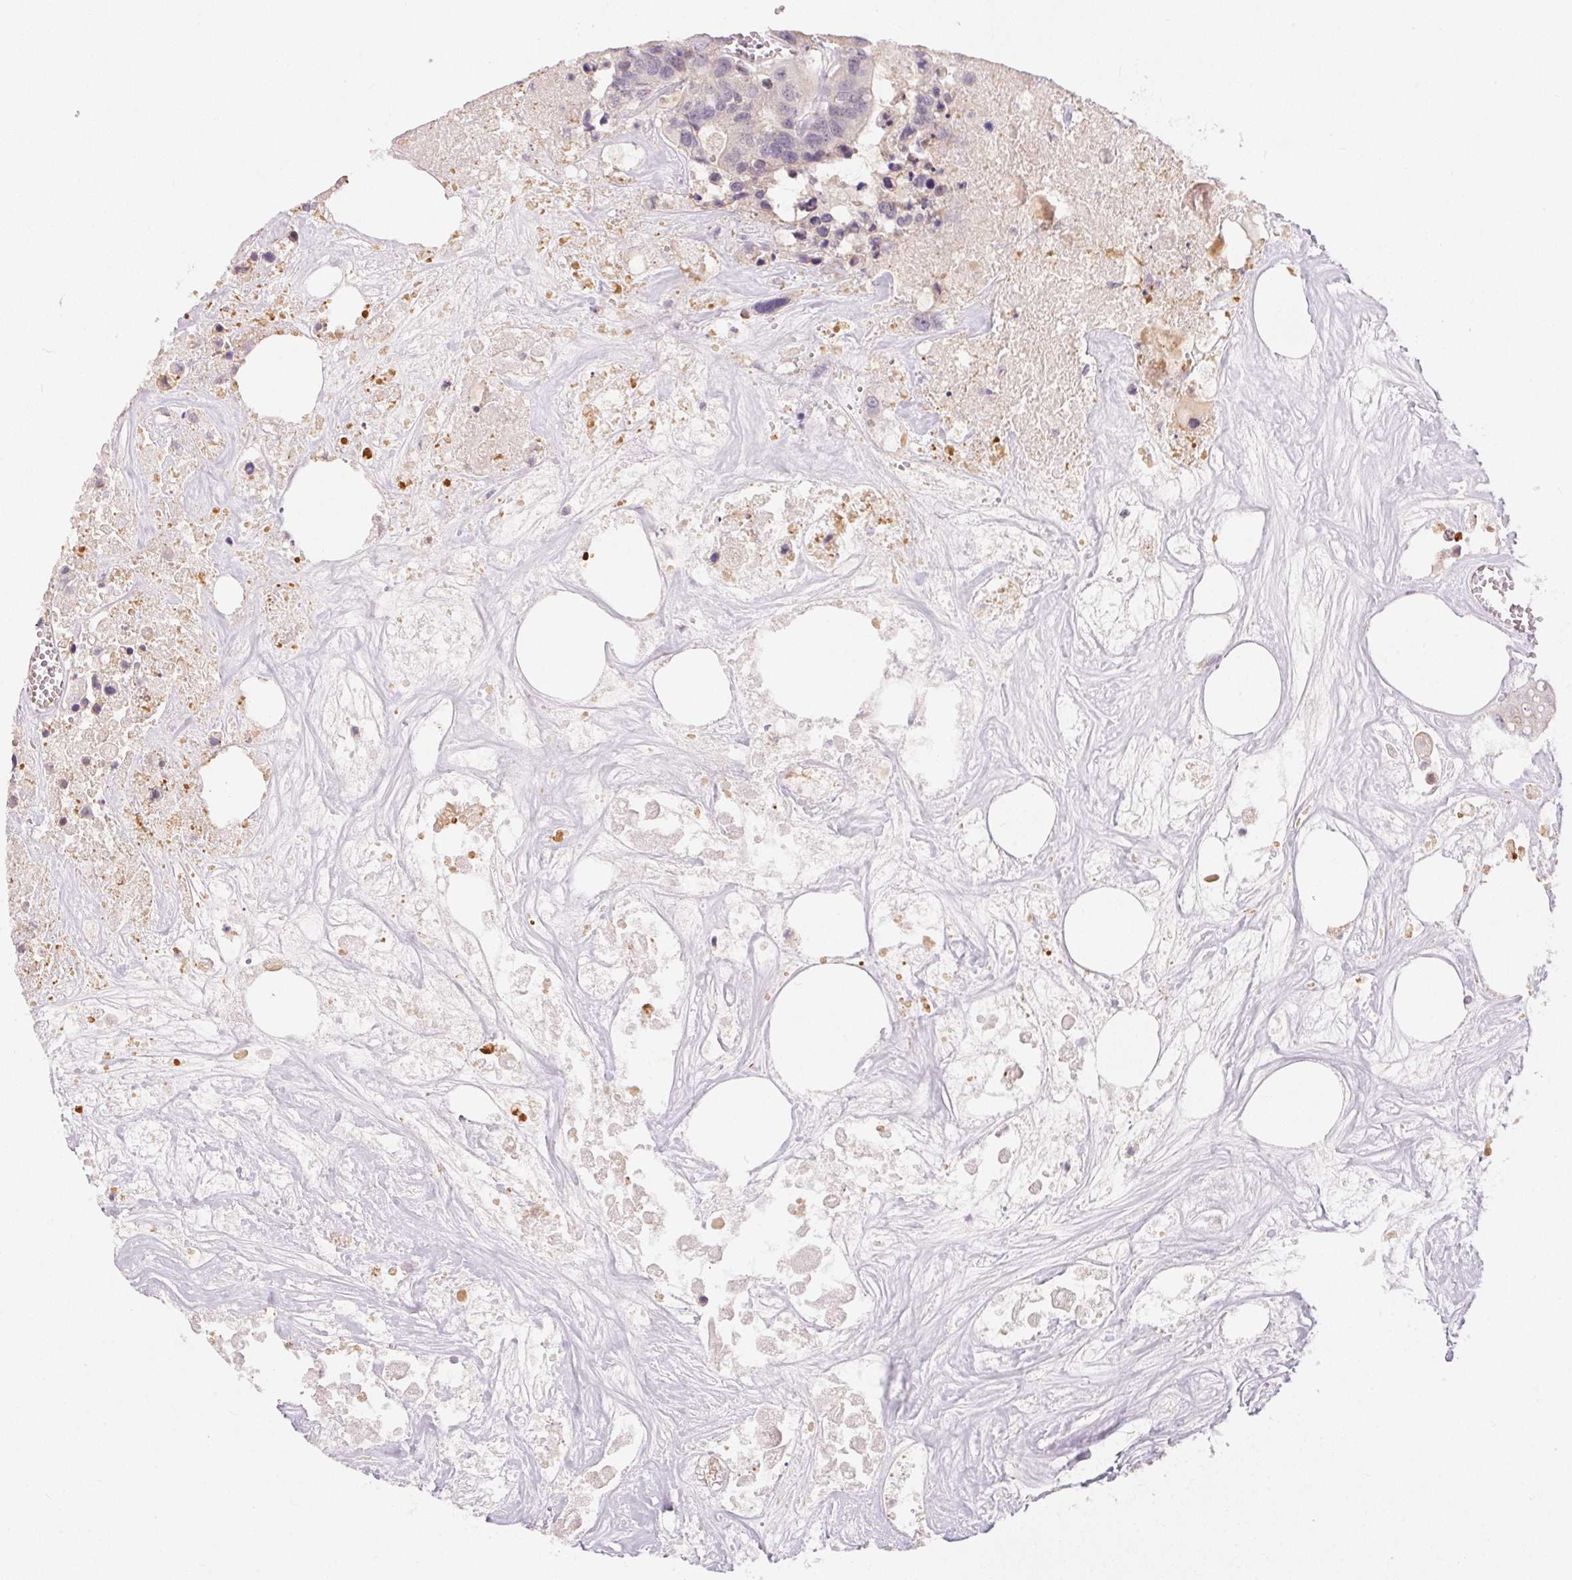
{"staining": {"intensity": "negative", "quantity": "none", "location": "none"}, "tissue": "colorectal cancer", "cell_type": "Tumor cells", "image_type": "cancer", "snomed": [{"axis": "morphology", "description": "Adenocarcinoma, NOS"}, {"axis": "topography", "description": "Colon"}], "caption": "An immunohistochemistry (IHC) micrograph of colorectal adenocarcinoma is shown. There is no staining in tumor cells of colorectal adenocarcinoma.", "gene": "TTC23L", "patient": {"sex": "male", "age": 77}}